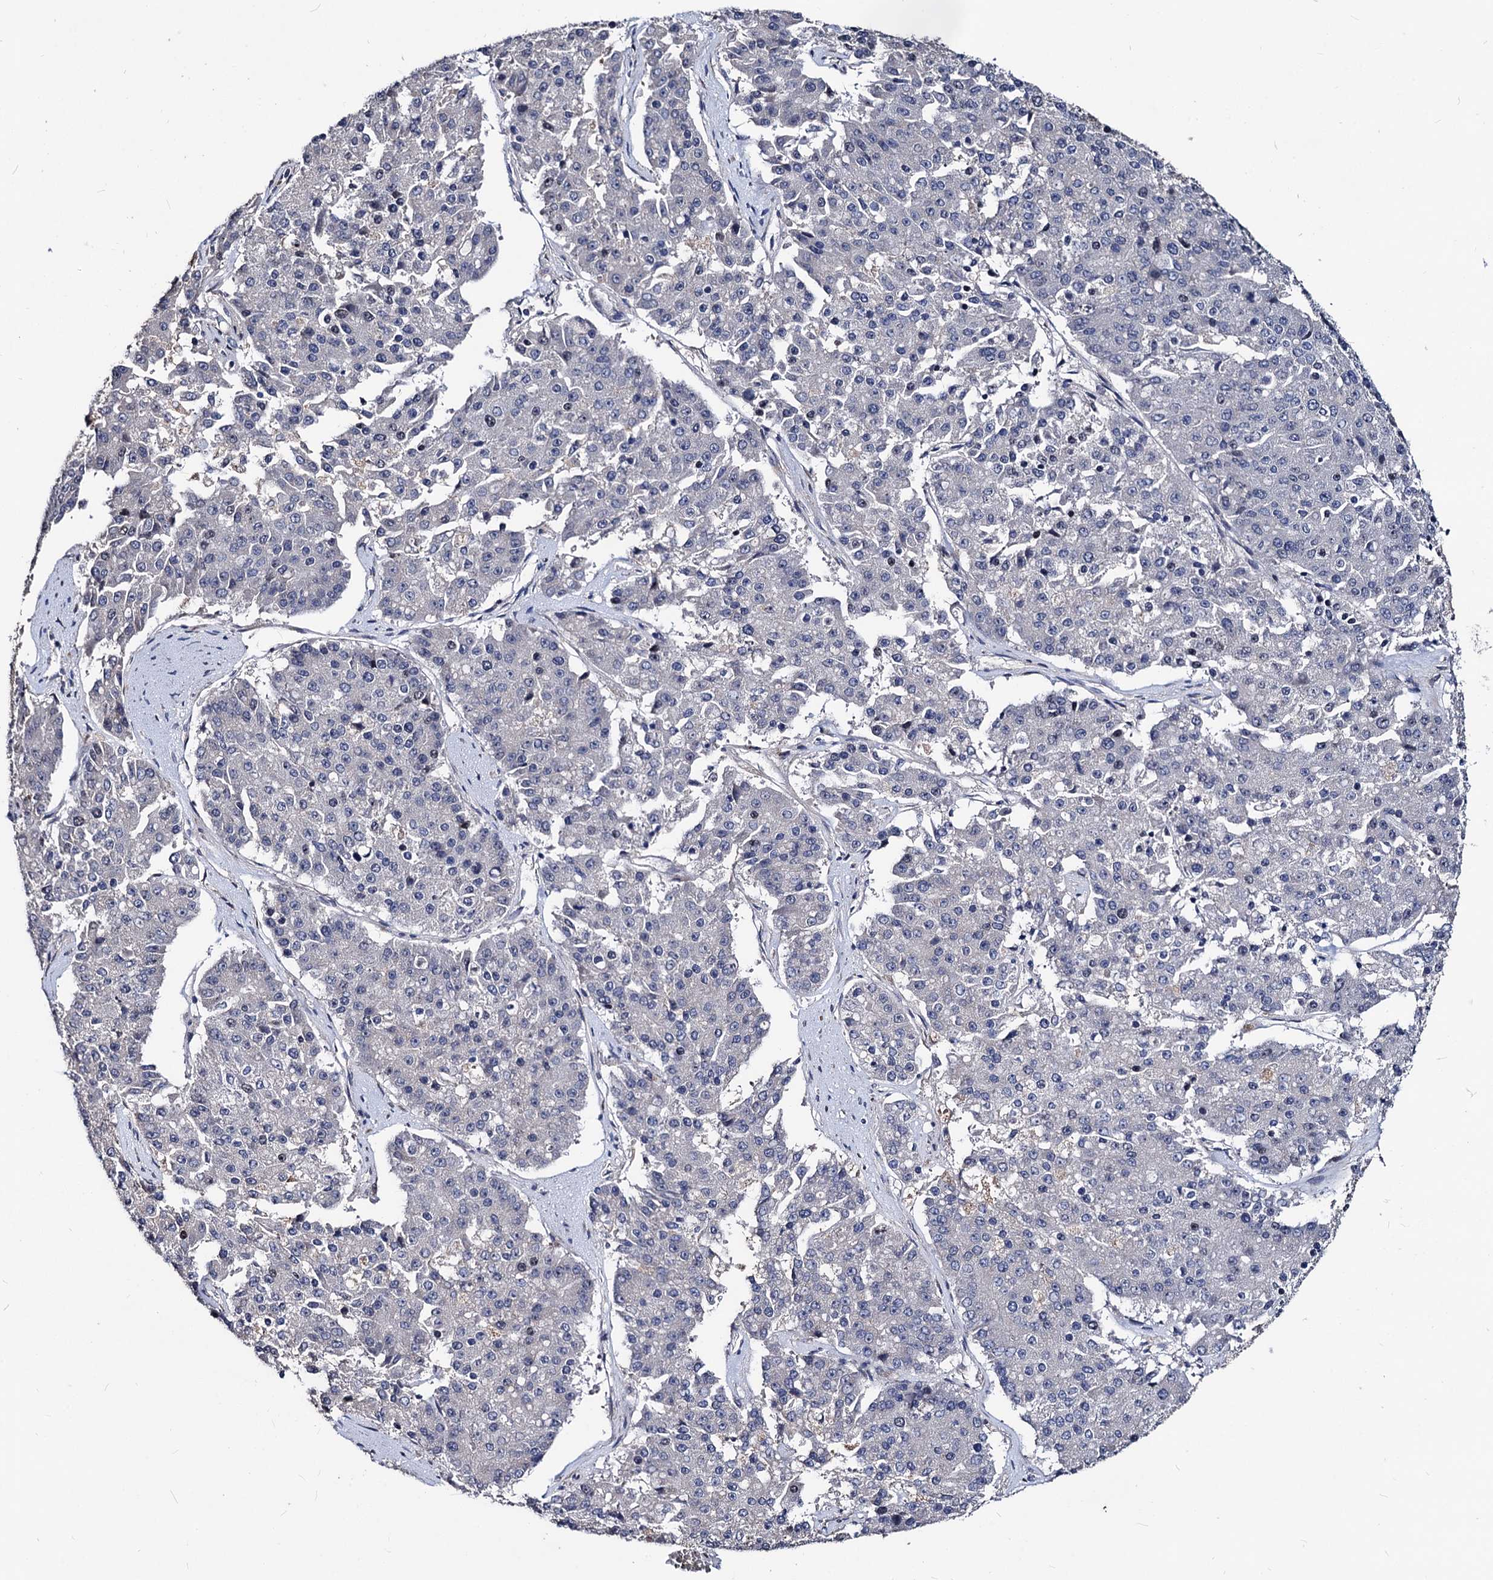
{"staining": {"intensity": "negative", "quantity": "none", "location": "none"}, "tissue": "pancreatic cancer", "cell_type": "Tumor cells", "image_type": "cancer", "snomed": [{"axis": "morphology", "description": "Adenocarcinoma, NOS"}, {"axis": "topography", "description": "Pancreas"}], "caption": "A photomicrograph of human adenocarcinoma (pancreatic) is negative for staining in tumor cells.", "gene": "SMAGP", "patient": {"sex": "male", "age": 50}}